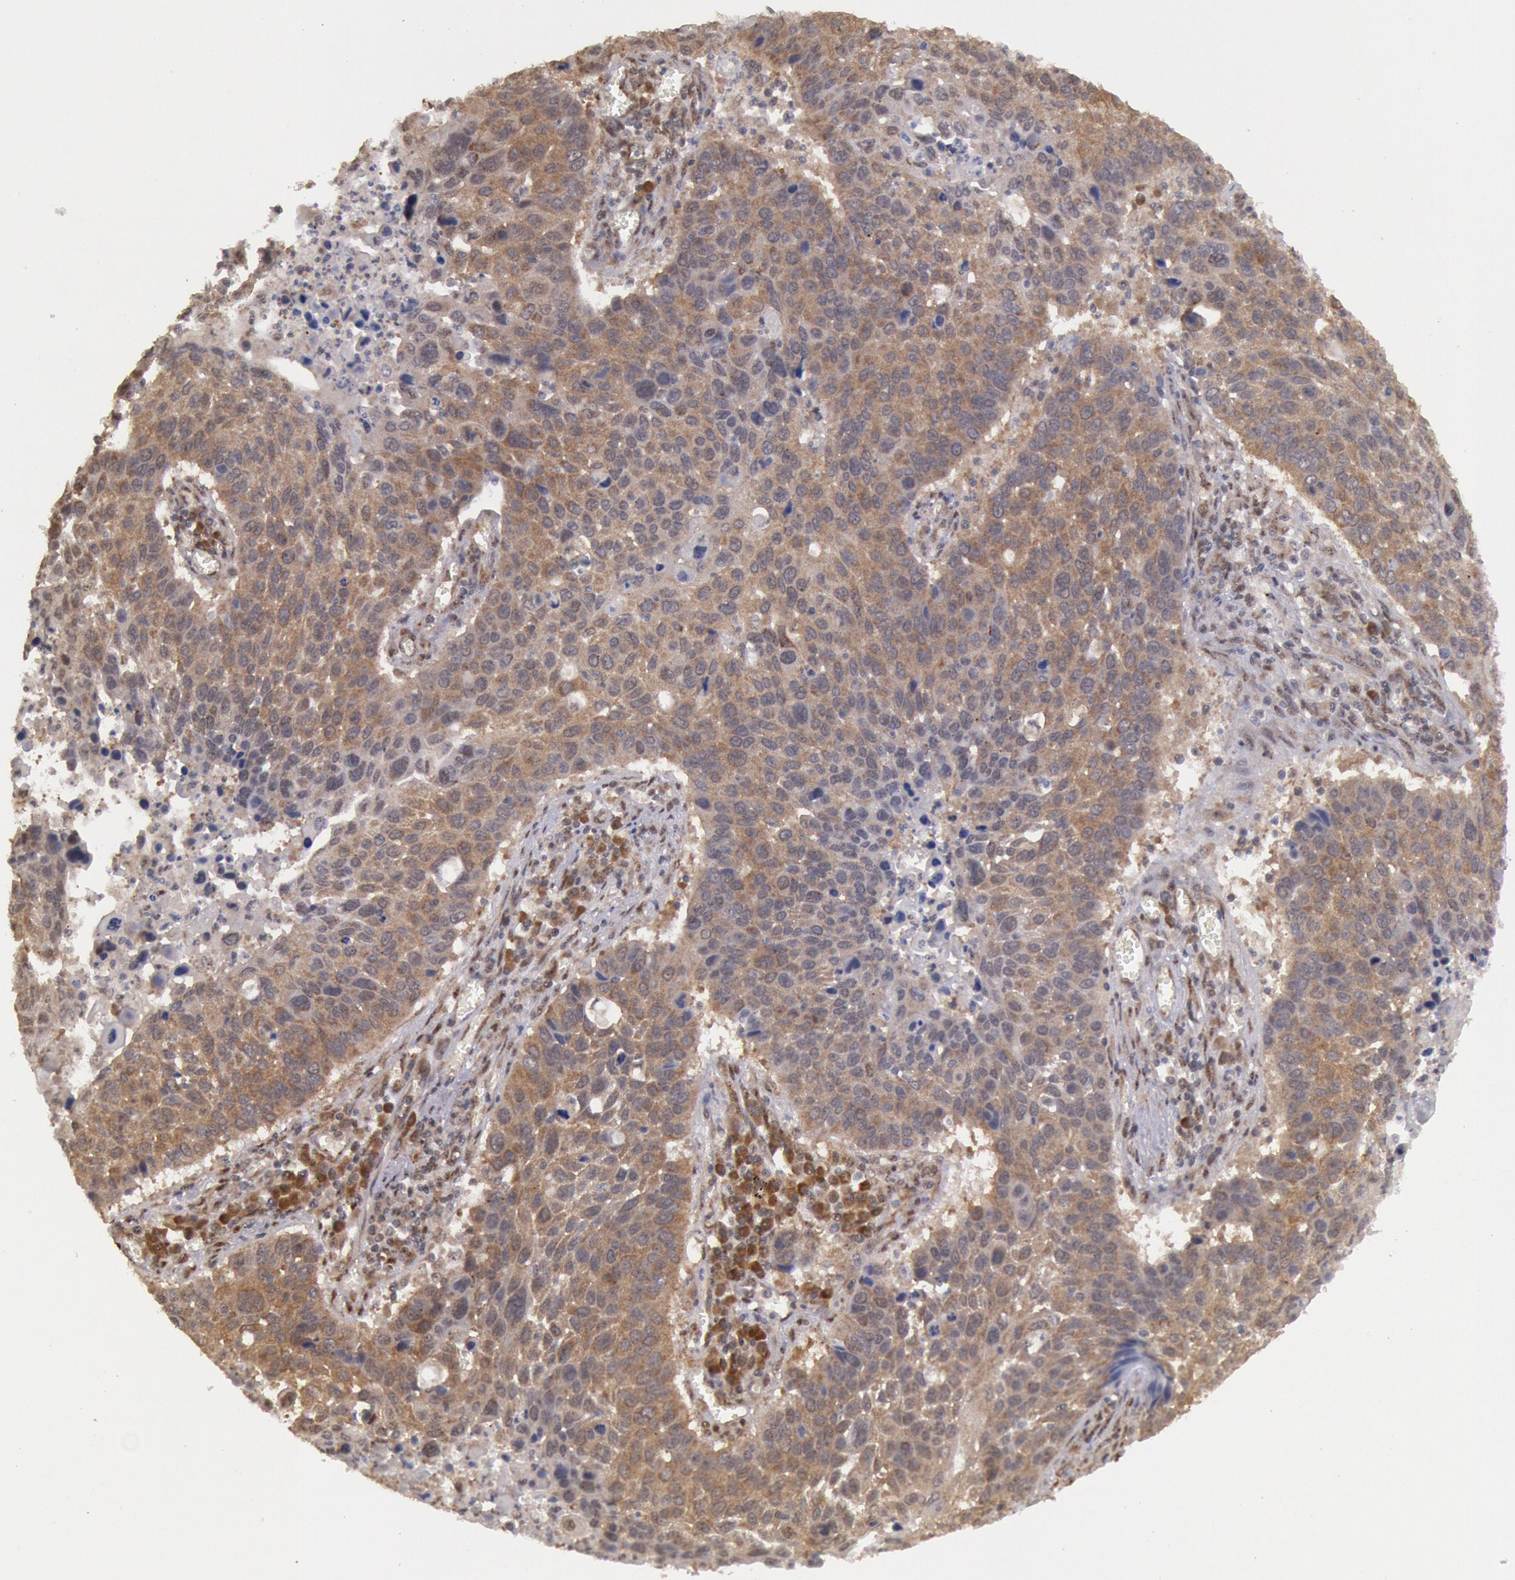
{"staining": {"intensity": "moderate", "quantity": ">75%", "location": "cytoplasmic/membranous"}, "tissue": "lung cancer", "cell_type": "Tumor cells", "image_type": "cancer", "snomed": [{"axis": "morphology", "description": "Squamous cell carcinoma, NOS"}, {"axis": "topography", "description": "Lung"}], "caption": "Brown immunohistochemical staining in lung cancer demonstrates moderate cytoplasmic/membranous positivity in about >75% of tumor cells.", "gene": "STX17", "patient": {"sex": "male", "age": 68}}